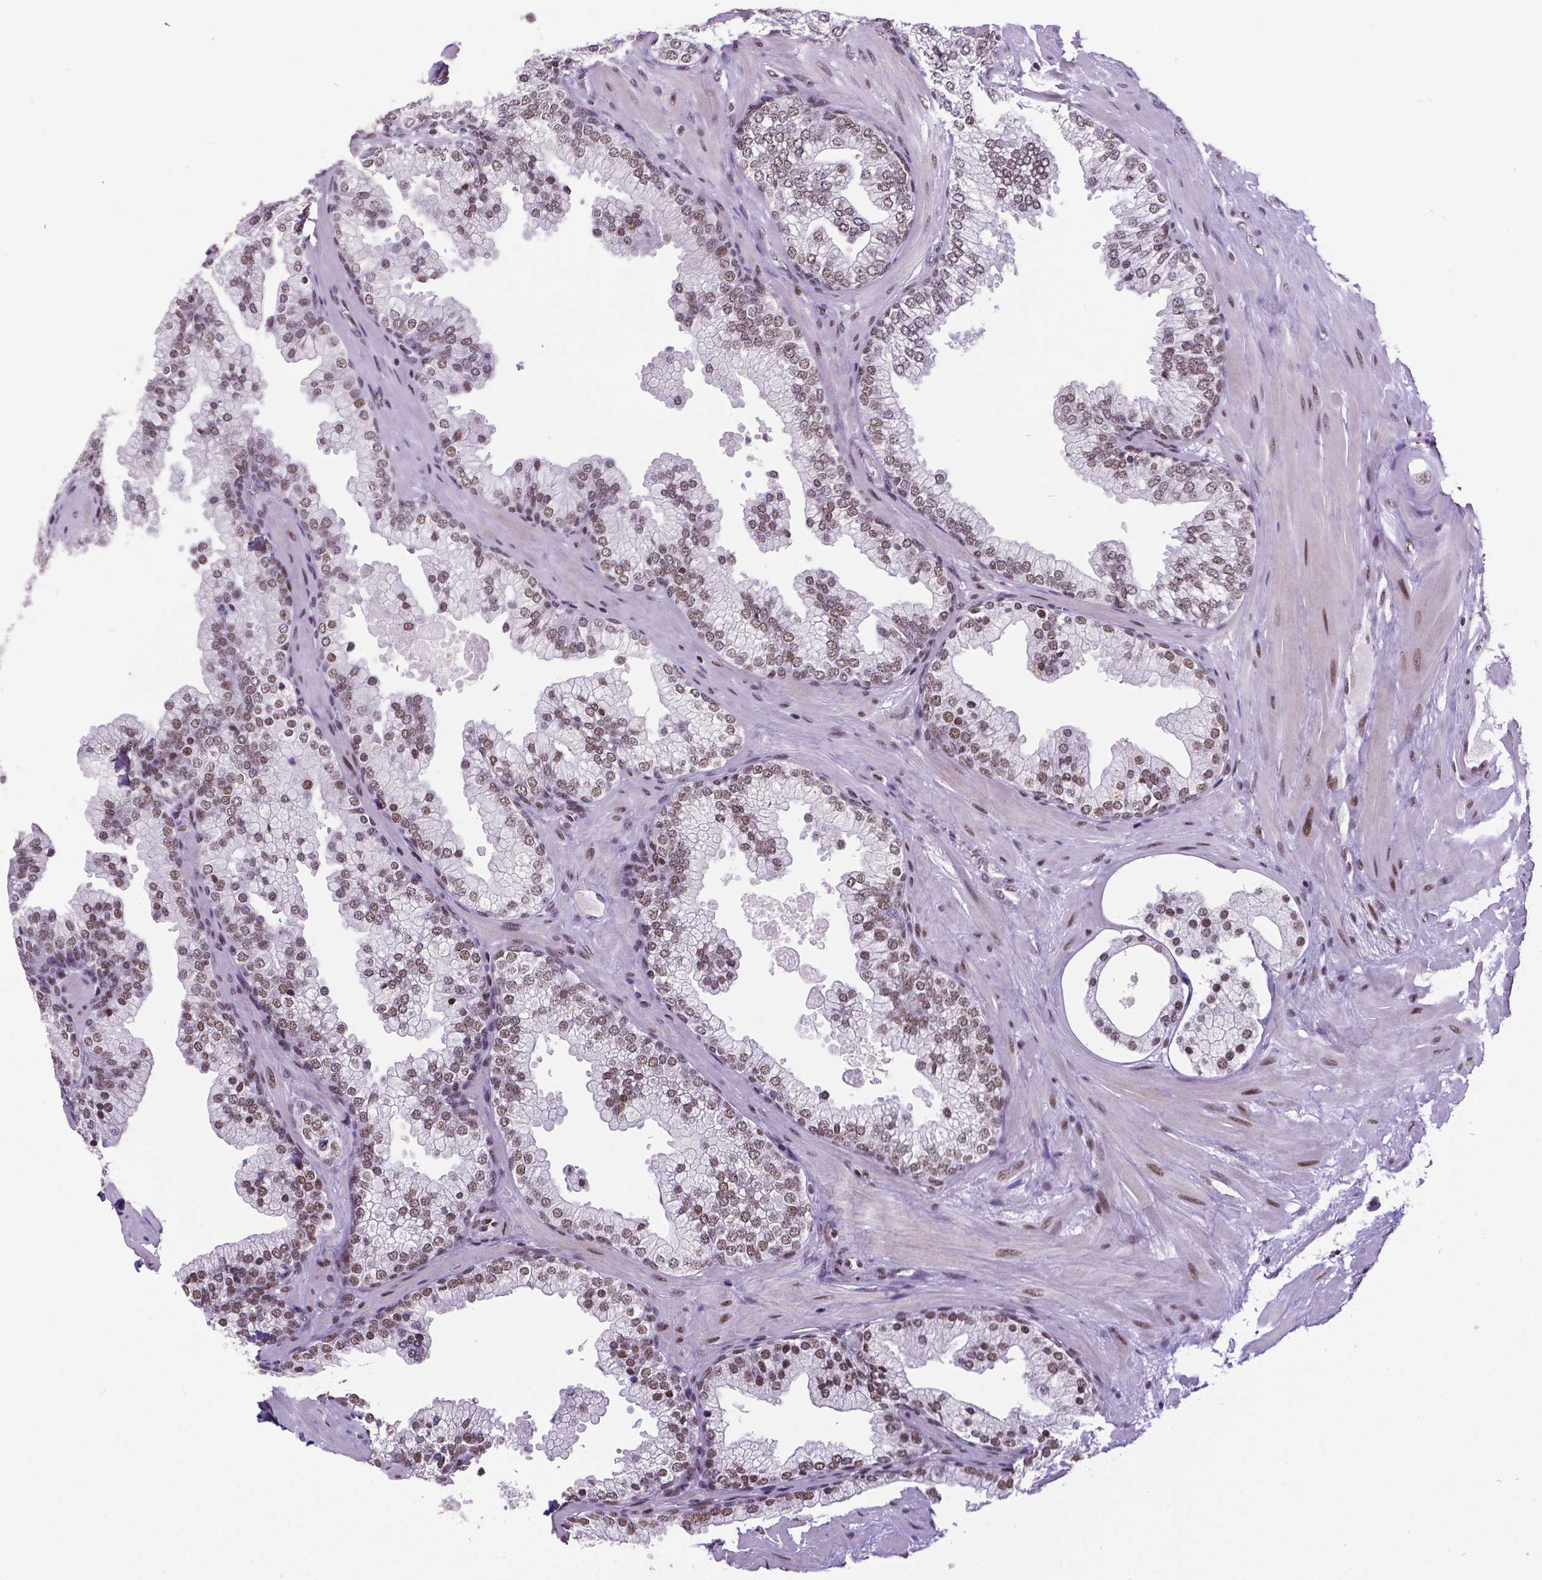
{"staining": {"intensity": "moderate", "quantity": "25%-75%", "location": "nuclear"}, "tissue": "prostate", "cell_type": "Glandular cells", "image_type": "normal", "snomed": [{"axis": "morphology", "description": "Normal tissue, NOS"}, {"axis": "topography", "description": "Prostate"}, {"axis": "topography", "description": "Peripheral nerve tissue"}], "caption": "DAB immunohistochemical staining of benign prostate demonstrates moderate nuclear protein positivity in about 25%-75% of glandular cells.", "gene": "REST", "patient": {"sex": "male", "age": 61}}